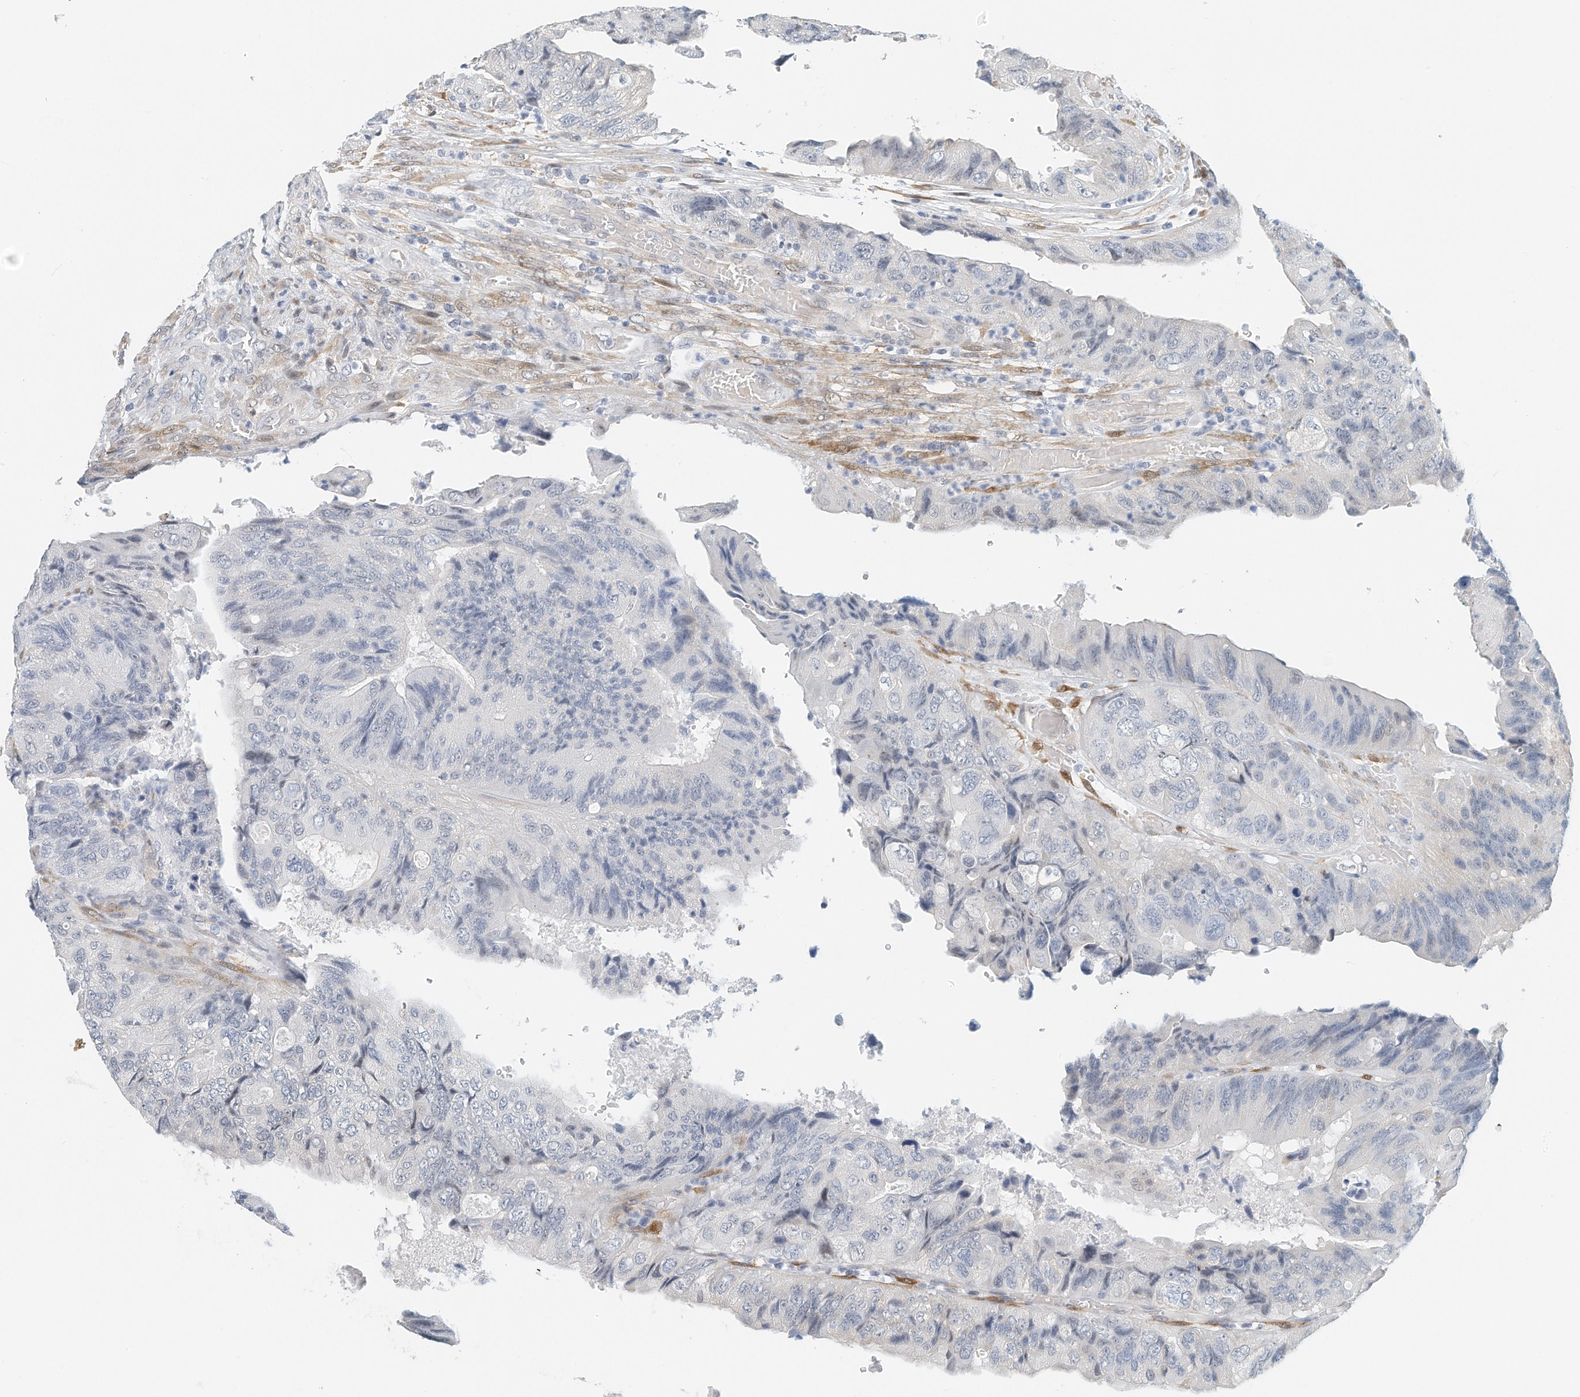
{"staining": {"intensity": "negative", "quantity": "none", "location": "none"}, "tissue": "colorectal cancer", "cell_type": "Tumor cells", "image_type": "cancer", "snomed": [{"axis": "morphology", "description": "Adenocarcinoma, NOS"}, {"axis": "topography", "description": "Rectum"}], "caption": "Micrograph shows no protein positivity in tumor cells of colorectal adenocarcinoma tissue.", "gene": "ARHGAP28", "patient": {"sex": "male", "age": 63}}